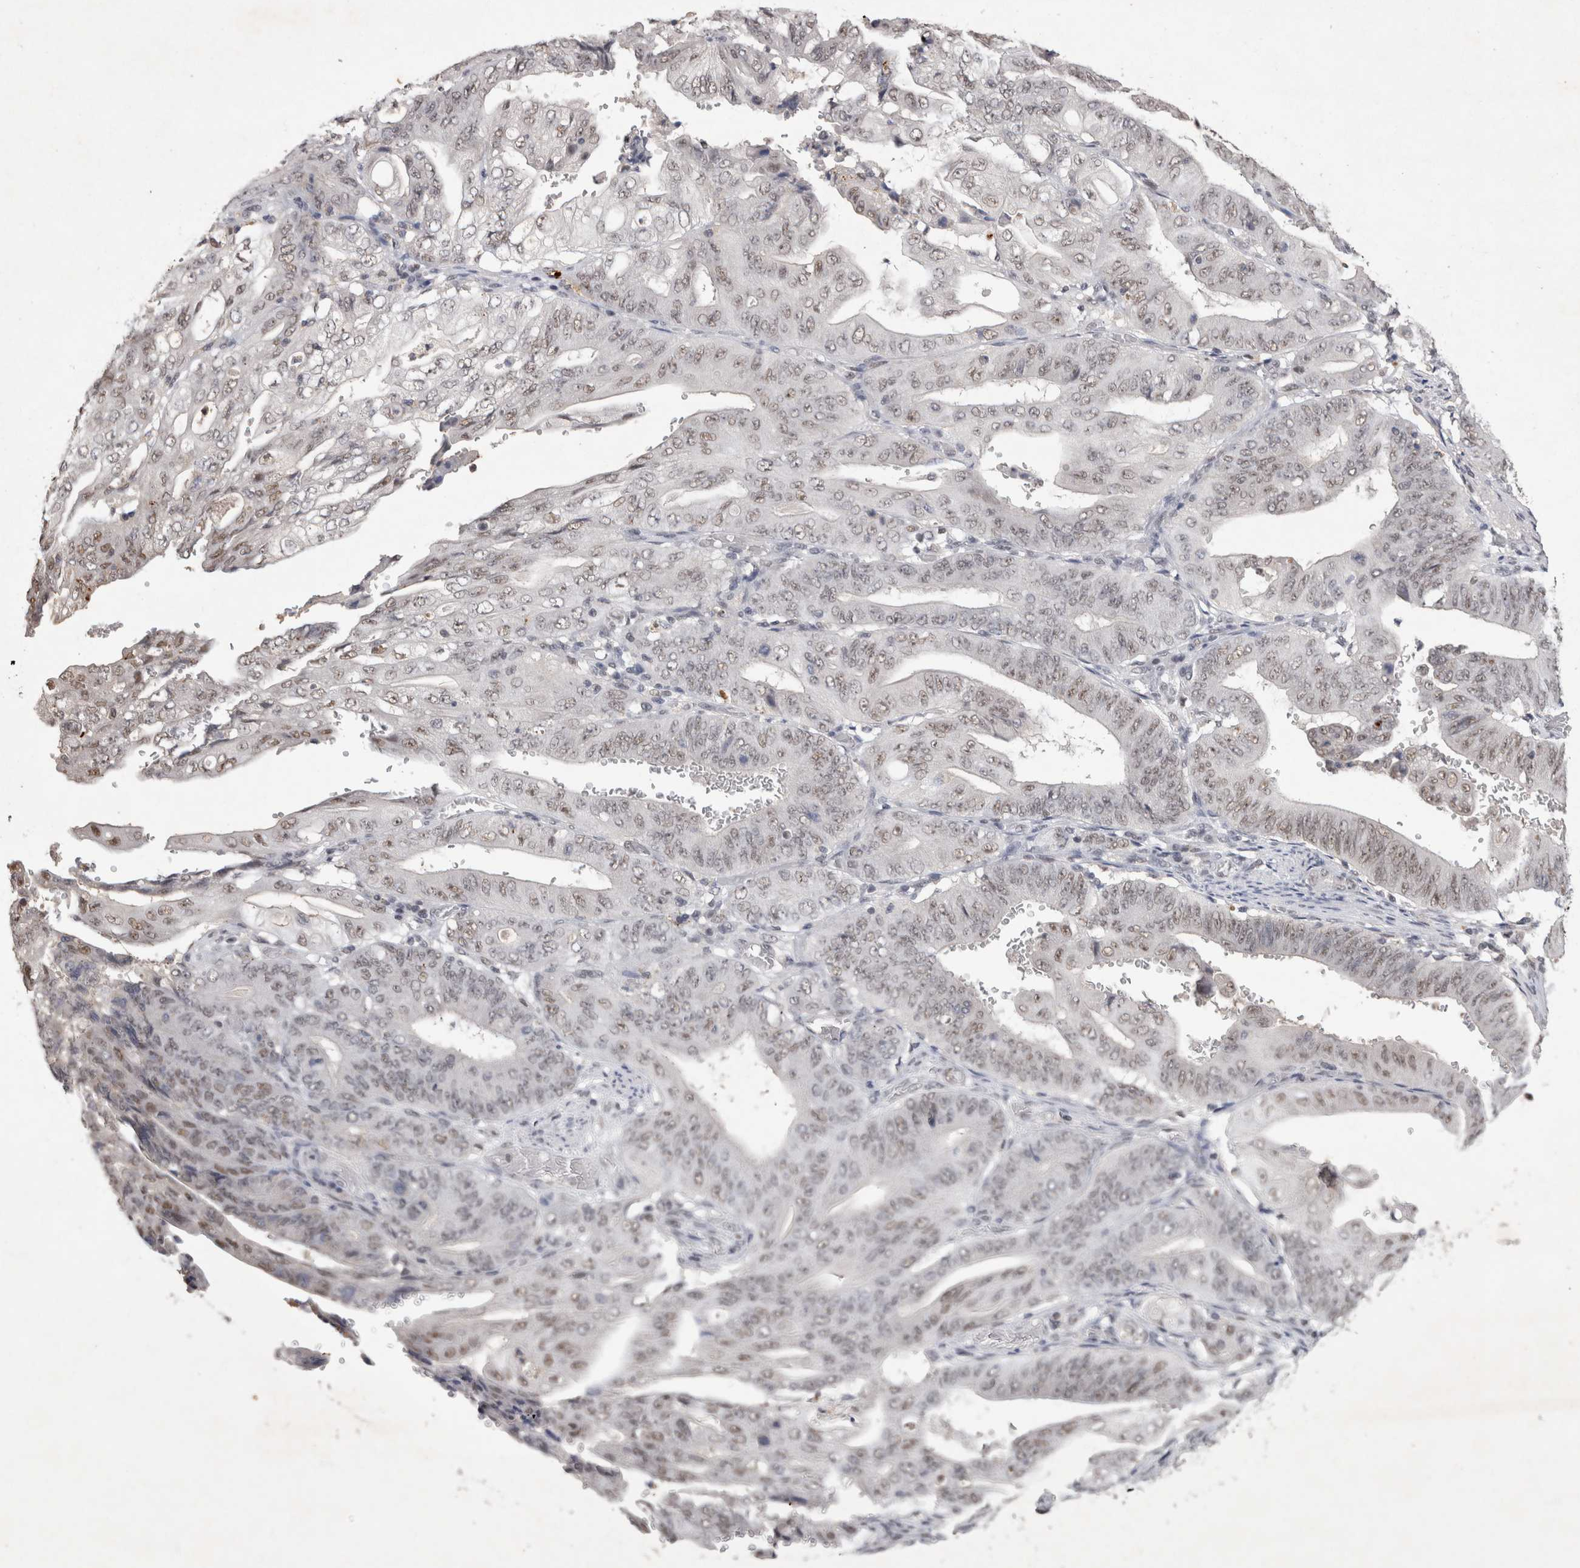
{"staining": {"intensity": "weak", "quantity": ">75%", "location": "nuclear"}, "tissue": "stomach cancer", "cell_type": "Tumor cells", "image_type": "cancer", "snomed": [{"axis": "morphology", "description": "Adenocarcinoma, NOS"}, {"axis": "topography", "description": "Stomach"}], "caption": "A photomicrograph of stomach cancer (adenocarcinoma) stained for a protein exhibits weak nuclear brown staining in tumor cells.", "gene": "XRCC5", "patient": {"sex": "female", "age": 73}}